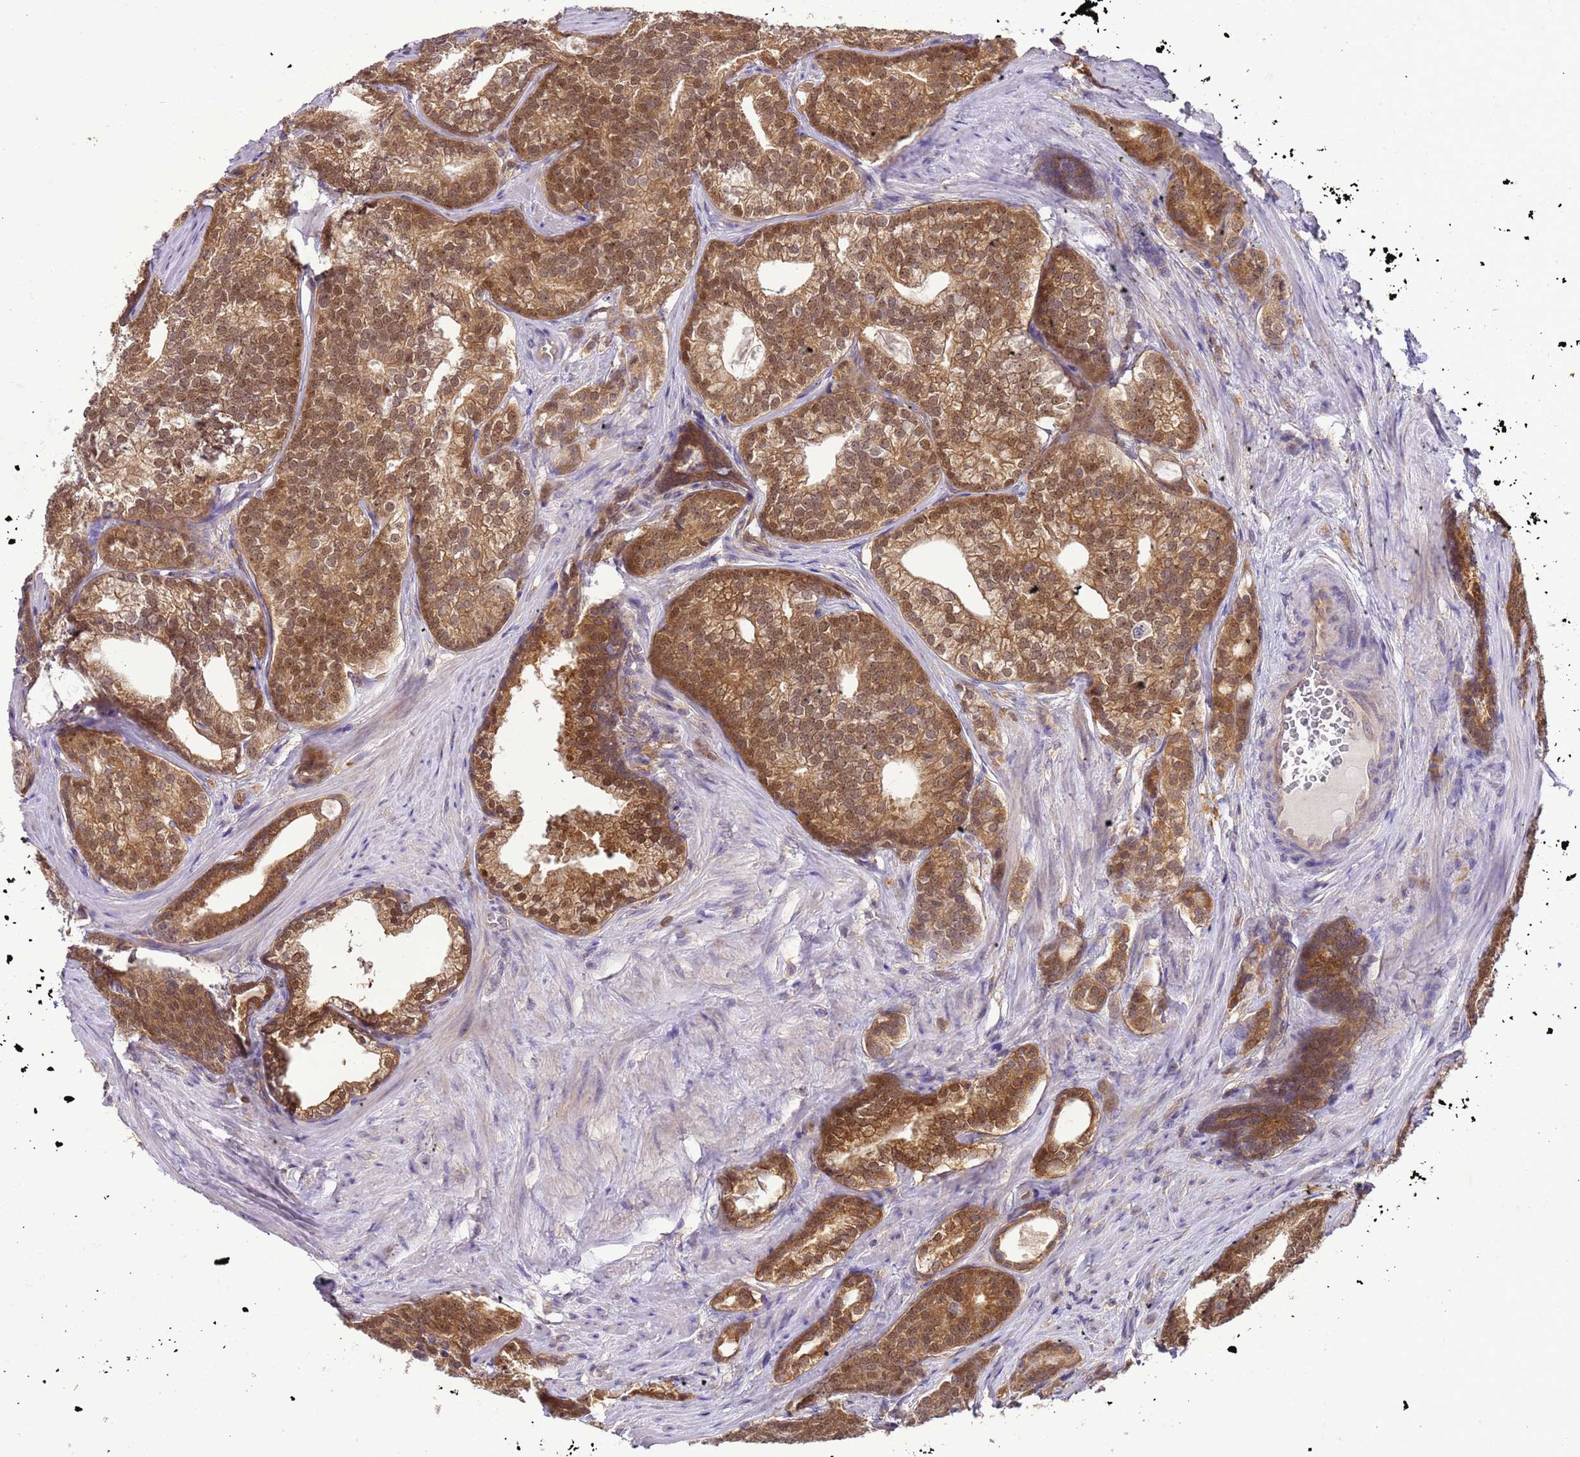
{"staining": {"intensity": "moderate", "quantity": ">75%", "location": "cytoplasmic/membranous,nuclear"}, "tissue": "prostate cancer", "cell_type": "Tumor cells", "image_type": "cancer", "snomed": [{"axis": "morphology", "description": "Adenocarcinoma, Low grade"}, {"axis": "topography", "description": "Prostate"}], "caption": "This micrograph demonstrates IHC staining of human prostate low-grade adenocarcinoma, with medium moderate cytoplasmic/membranous and nuclear staining in about >75% of tumor cells.", "gene": "DDI2", "patient": {"sex": "male", "age": 71}}